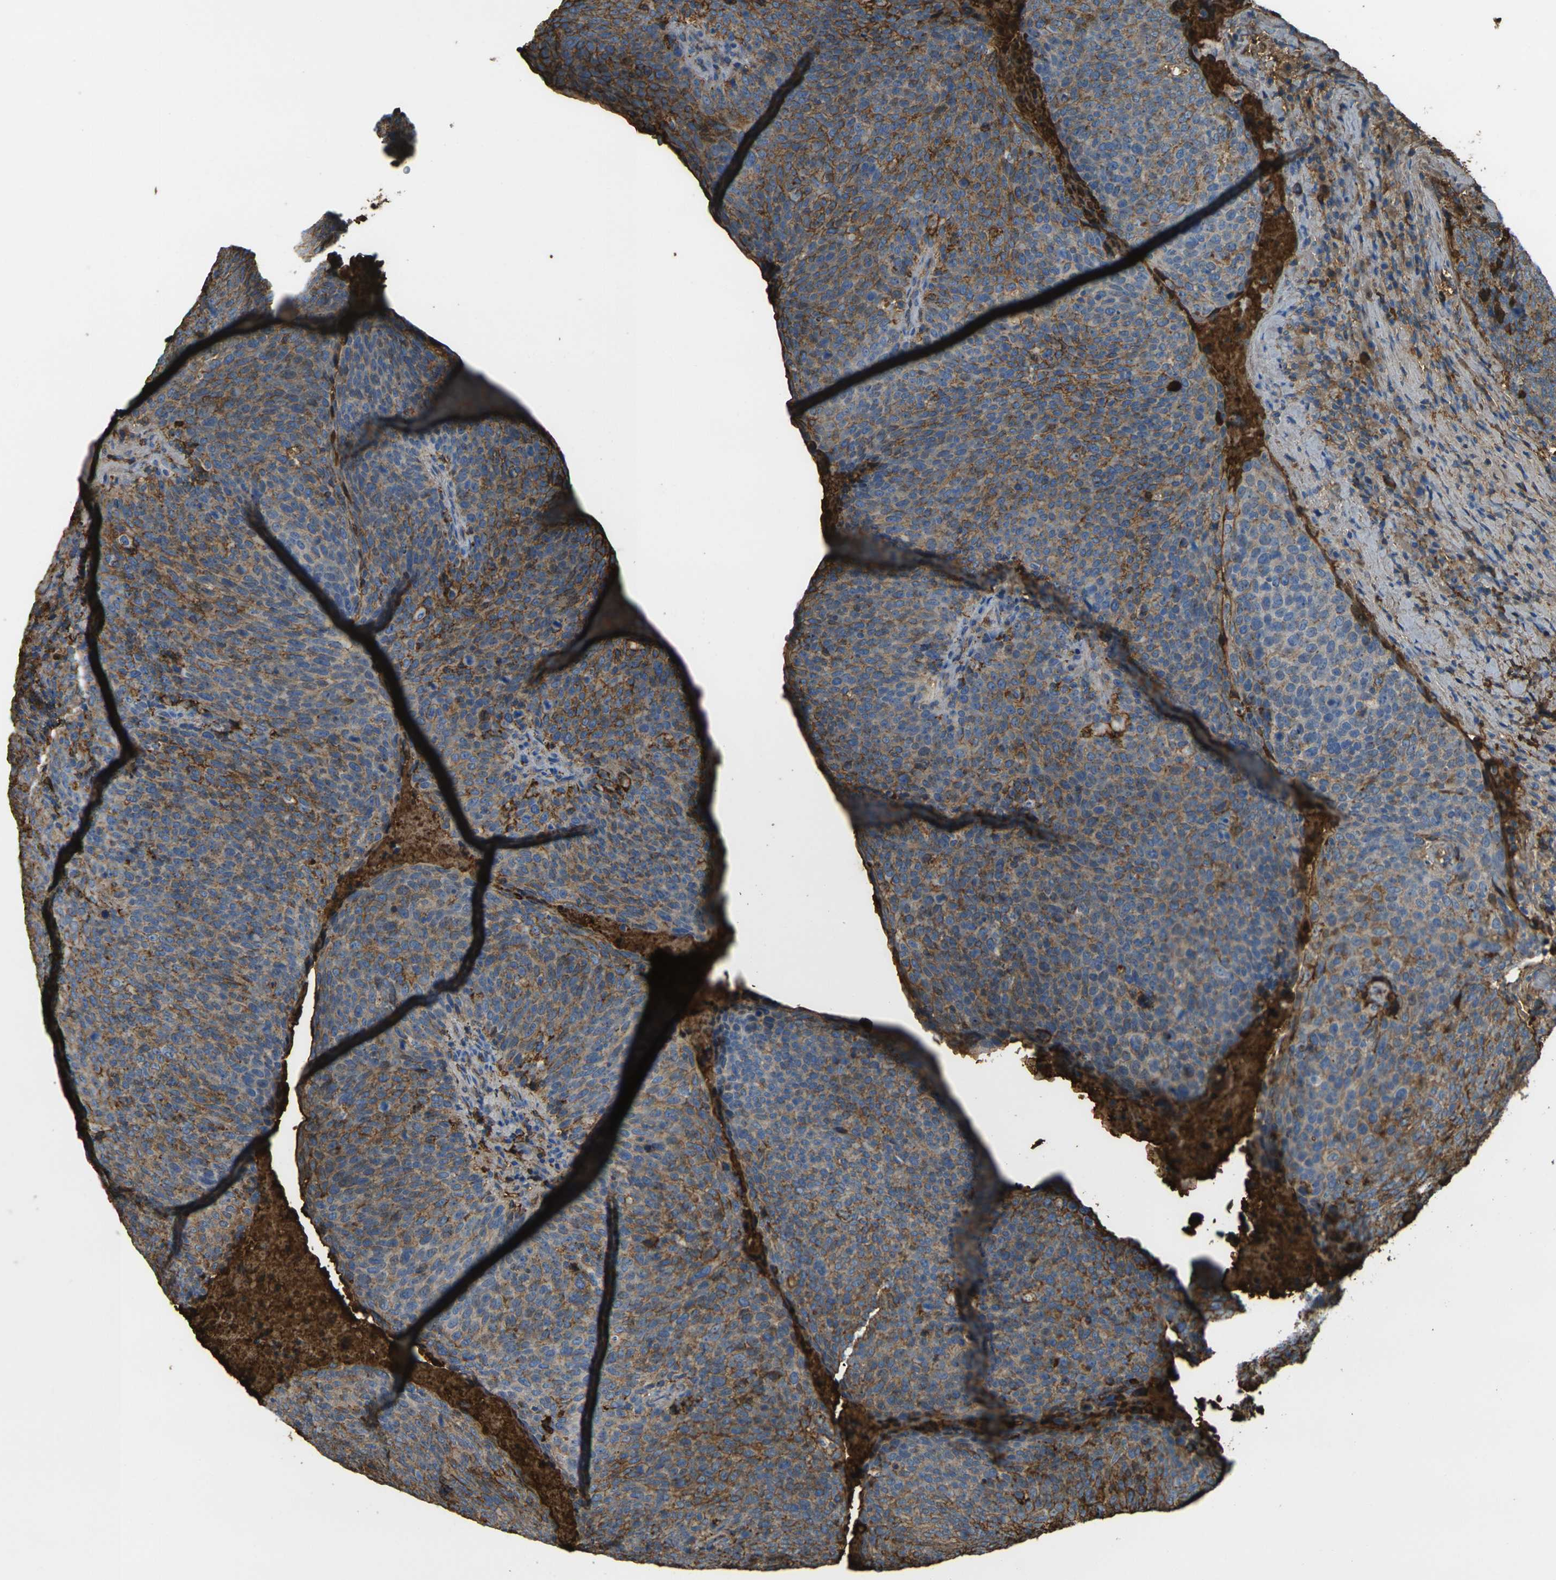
{"staining": {"intensity": "moderate", "quantity": ">75%", "location": "cytoplasmic/membranous"}, "tissue": "head and neck cancer", "cell_type": "Tumor cells", "image_type": "cancer", "snomed": [{"axis": "morphology", "description": "Squamous cell carcinoma, NOS"}, {"axis": "morphology", "description": "Squamous cell carcinoma, metastatic, NOS"}, {"axis": "topography", "description": "Lymph node"}, {"axis": "topography", "description": "Head-Neck"}], "caption": "The micrograph exhibits staining of head and neck squamous cell carcinoma, revealing moderate cytoplasmic/membranous protein staining (brown color) within tumor cells.", "gene": "PLCD1", "patient": {"sex": "male", "age": 62}}